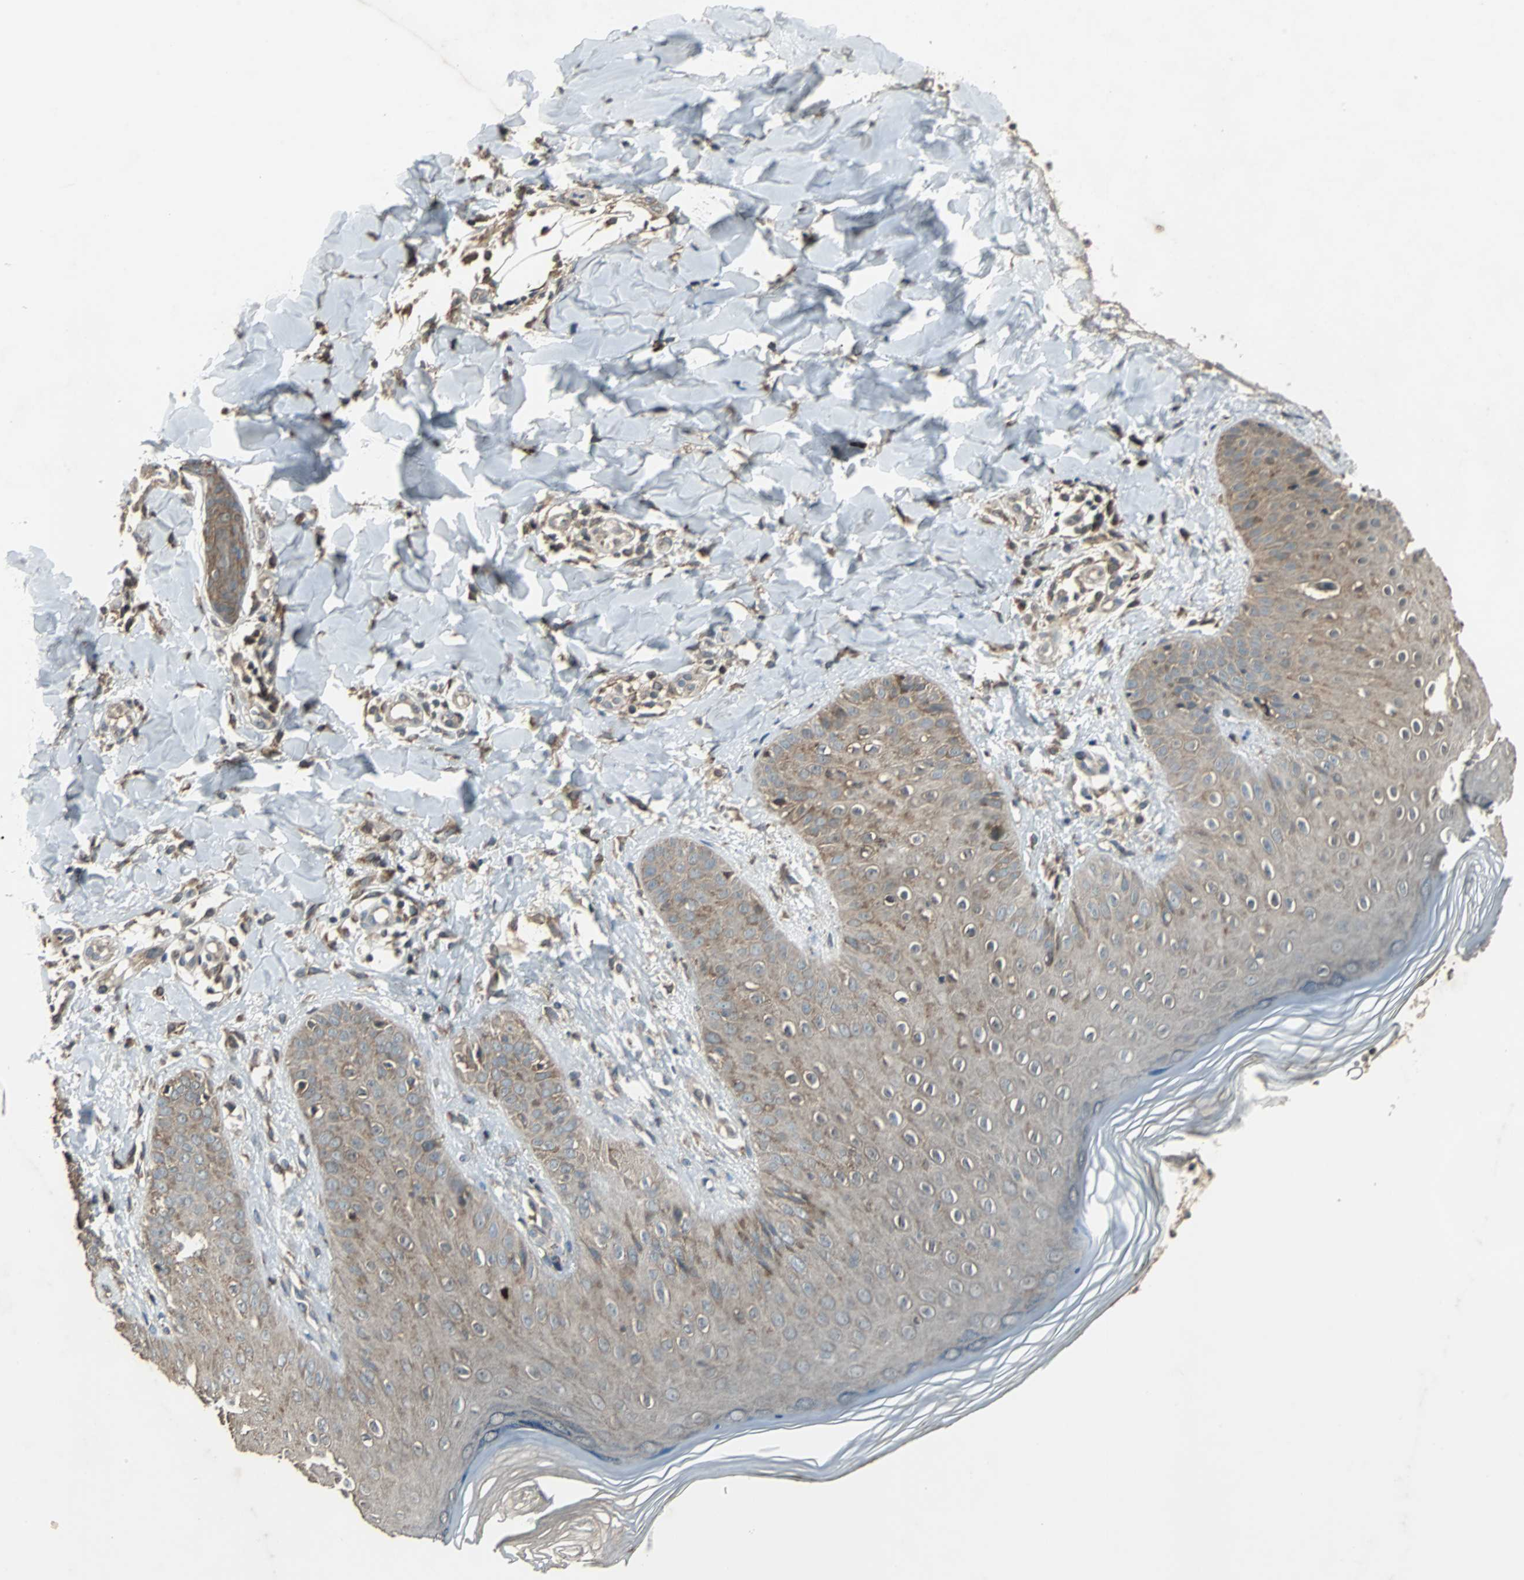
{"staining": {"intensity": "weak", "quantity": ">75%", "location": "cytoplasmic/membranous"}, "tissue": "skin", "cell_type": "Epidermal cells", "image_type": "normal", "snomed": [{"axis": "morphology", "description": "Normal tissue, NOS"}, {"axis": "morphology", "description": "Inflammation, NOS"}, {"axis": "topography", "description": "Soft tissue"}, {"axis": "topography", "description": "Anal"}], "caption": "DAB immunohistochemical staining of normal human skin shows weak cytoplasmic/membranous protein expression in approximately >75% of epidermal cells. The staining is performed using DAB brown chromogen to label protein expression. The nuclei are counter-stained blue using hematoxylin.", "gene": "SOS1", "patient": {"sex": "female", "age": 15}}